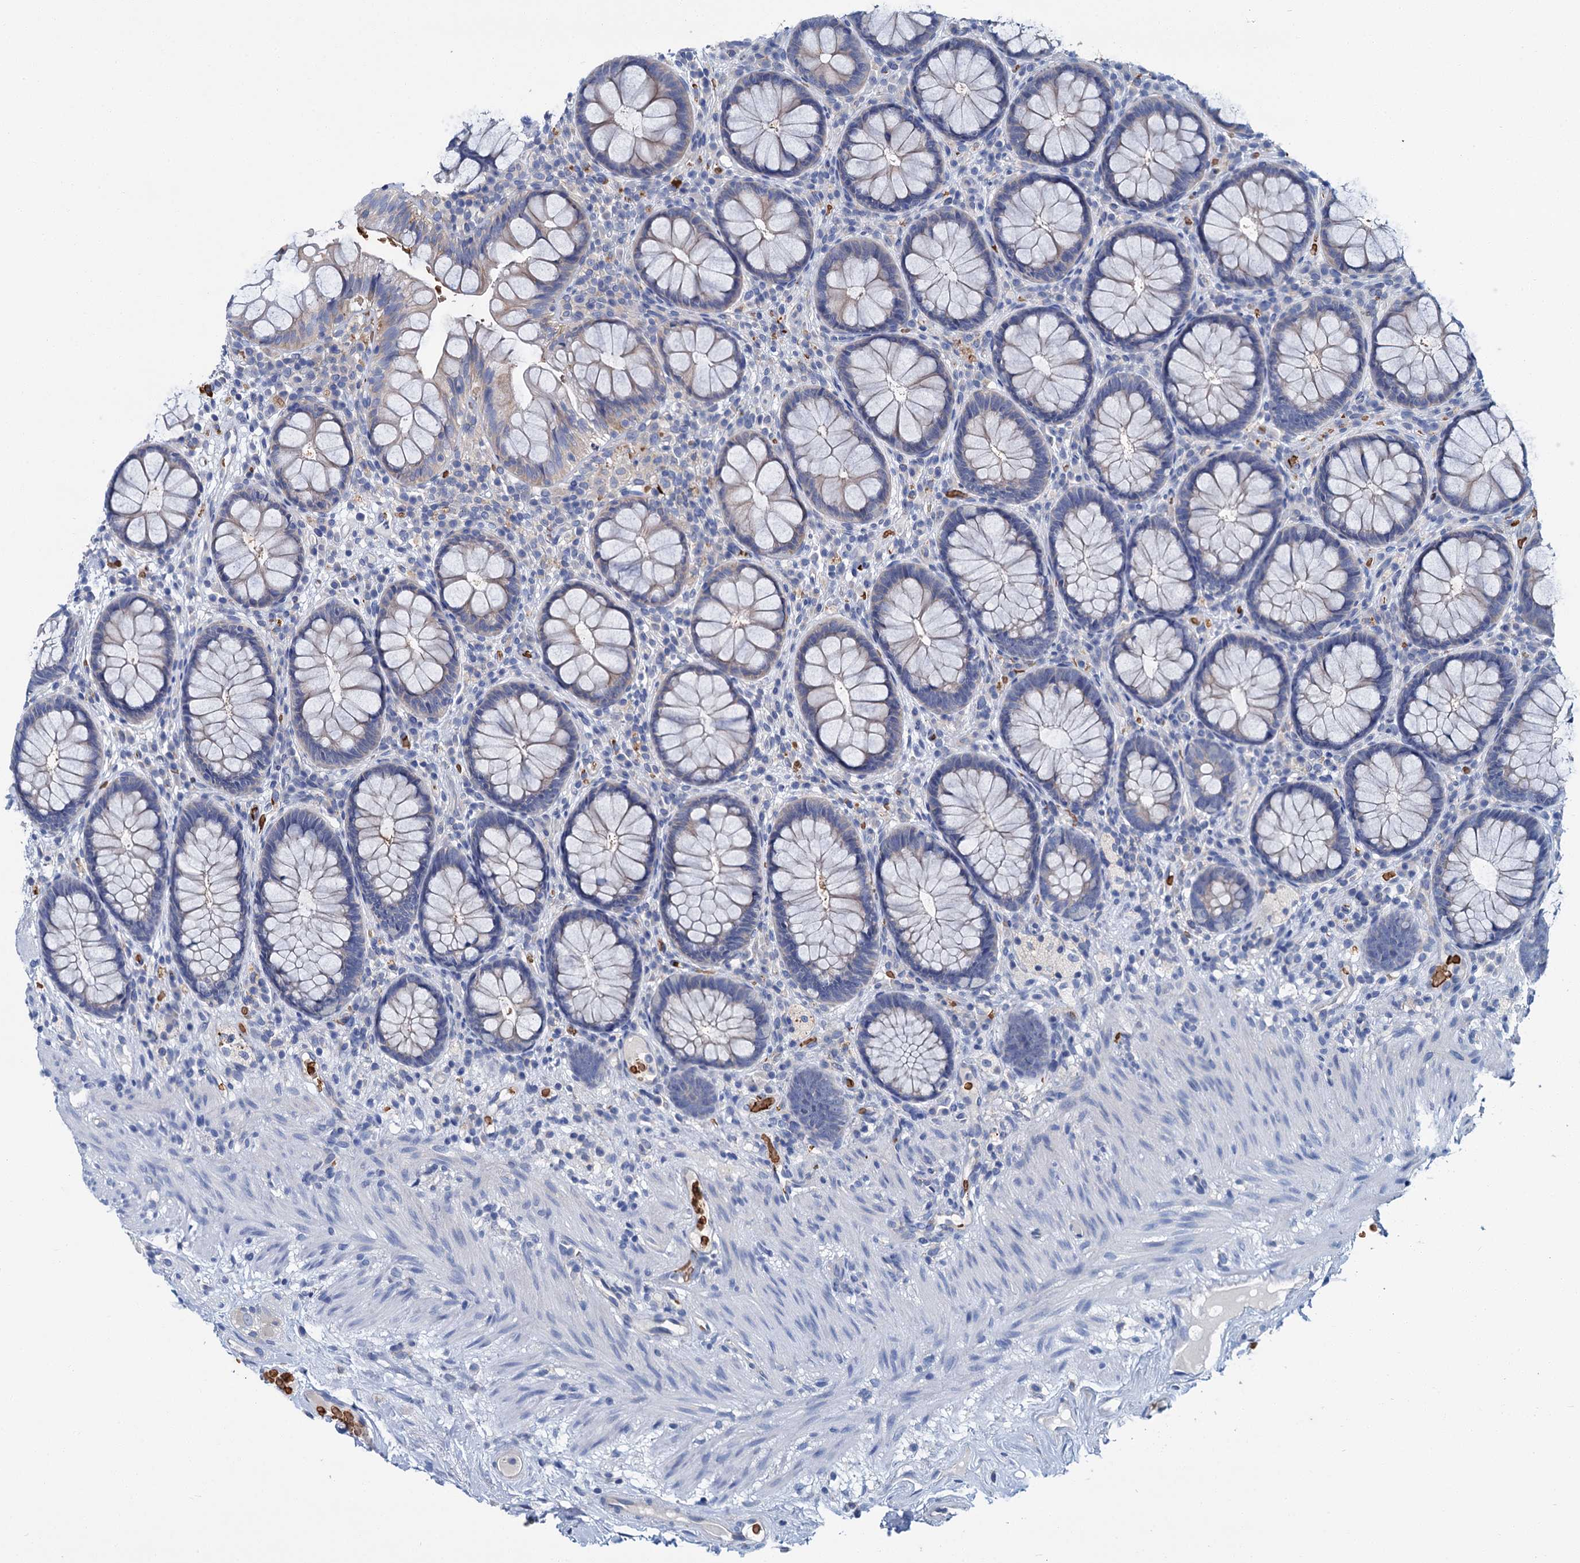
{"staining": {"intensity": "negative", "quantity": "none", "location": "none"}, "tissue": "rectum", "cell_type": "Glandular cells", "image_type": "normal", "snomed": [{"axis": "morphology", "description": "Normal tissue, NOS"}, {"axis": "topography", "description": "Rectum"}], "caption": "IHC micrograph of normal rectum: rectum stained with DAB (3,3'-diaminobenzidine) demonstrates no significant protein positivity in glandular cells.", "gene": "ATG2A", "patient": {"sex": "male", "age": 83}}